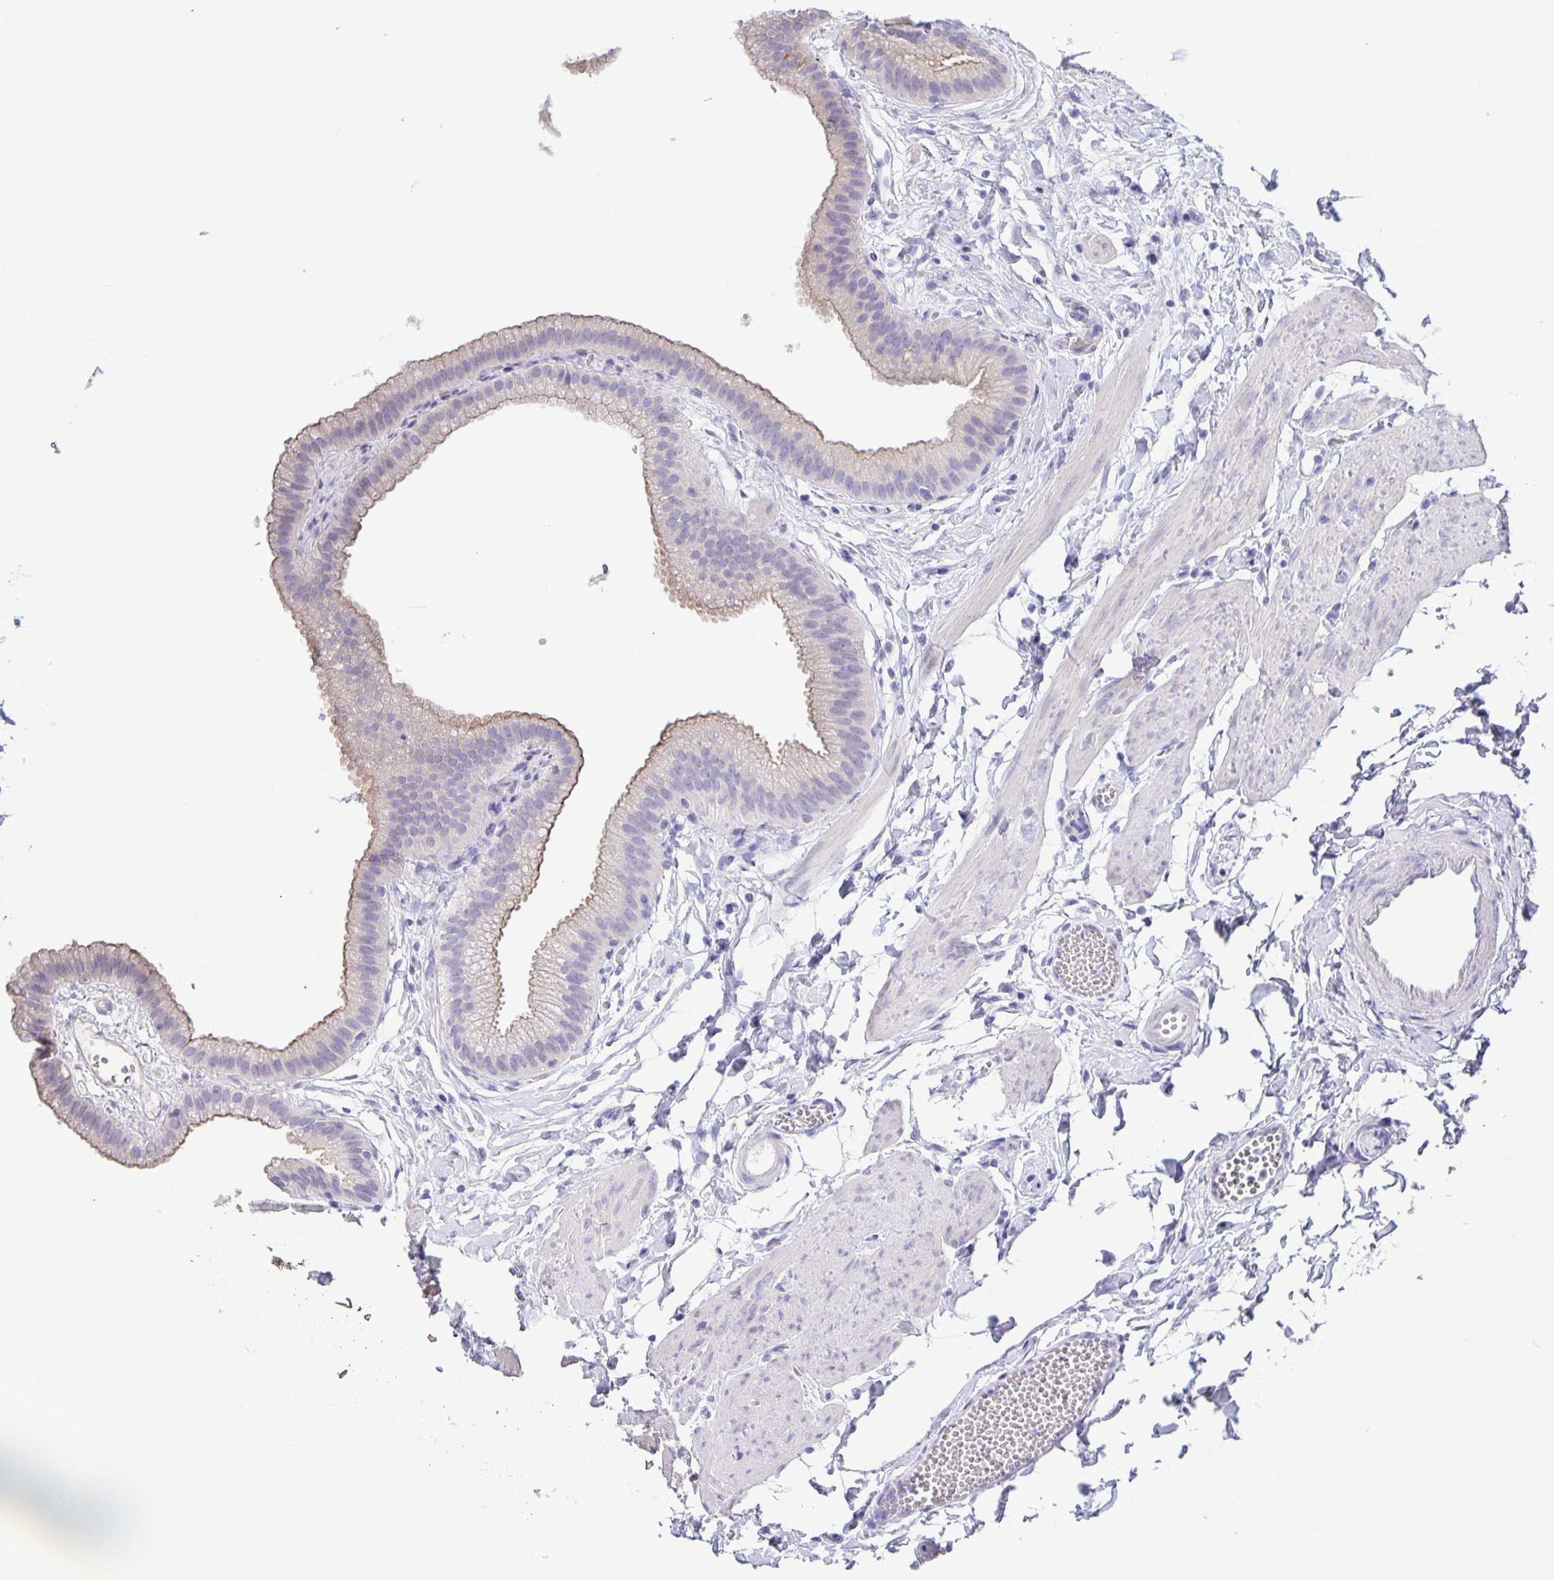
{"staining": {"intensity": "moderate", "quantity": "<25%", "location": "cytoplasmic/membranous"}, "tissue": "gallbladder", "cell_type": "Glandular cells", "image_type": "normal", "snomed": [{"axis": "morphology", "description": "Normal tissue, NOS"}, {"axis": "topography", "description": "Gallbladder"}], "caption": "Moderate cytoplasmic/membranous staining for a protein is seen in about <25% of glandular cells of unremarkable gallbladder using IHC.", "gene": "ERMN", "patient": {"sex": "female", "age": 63}}